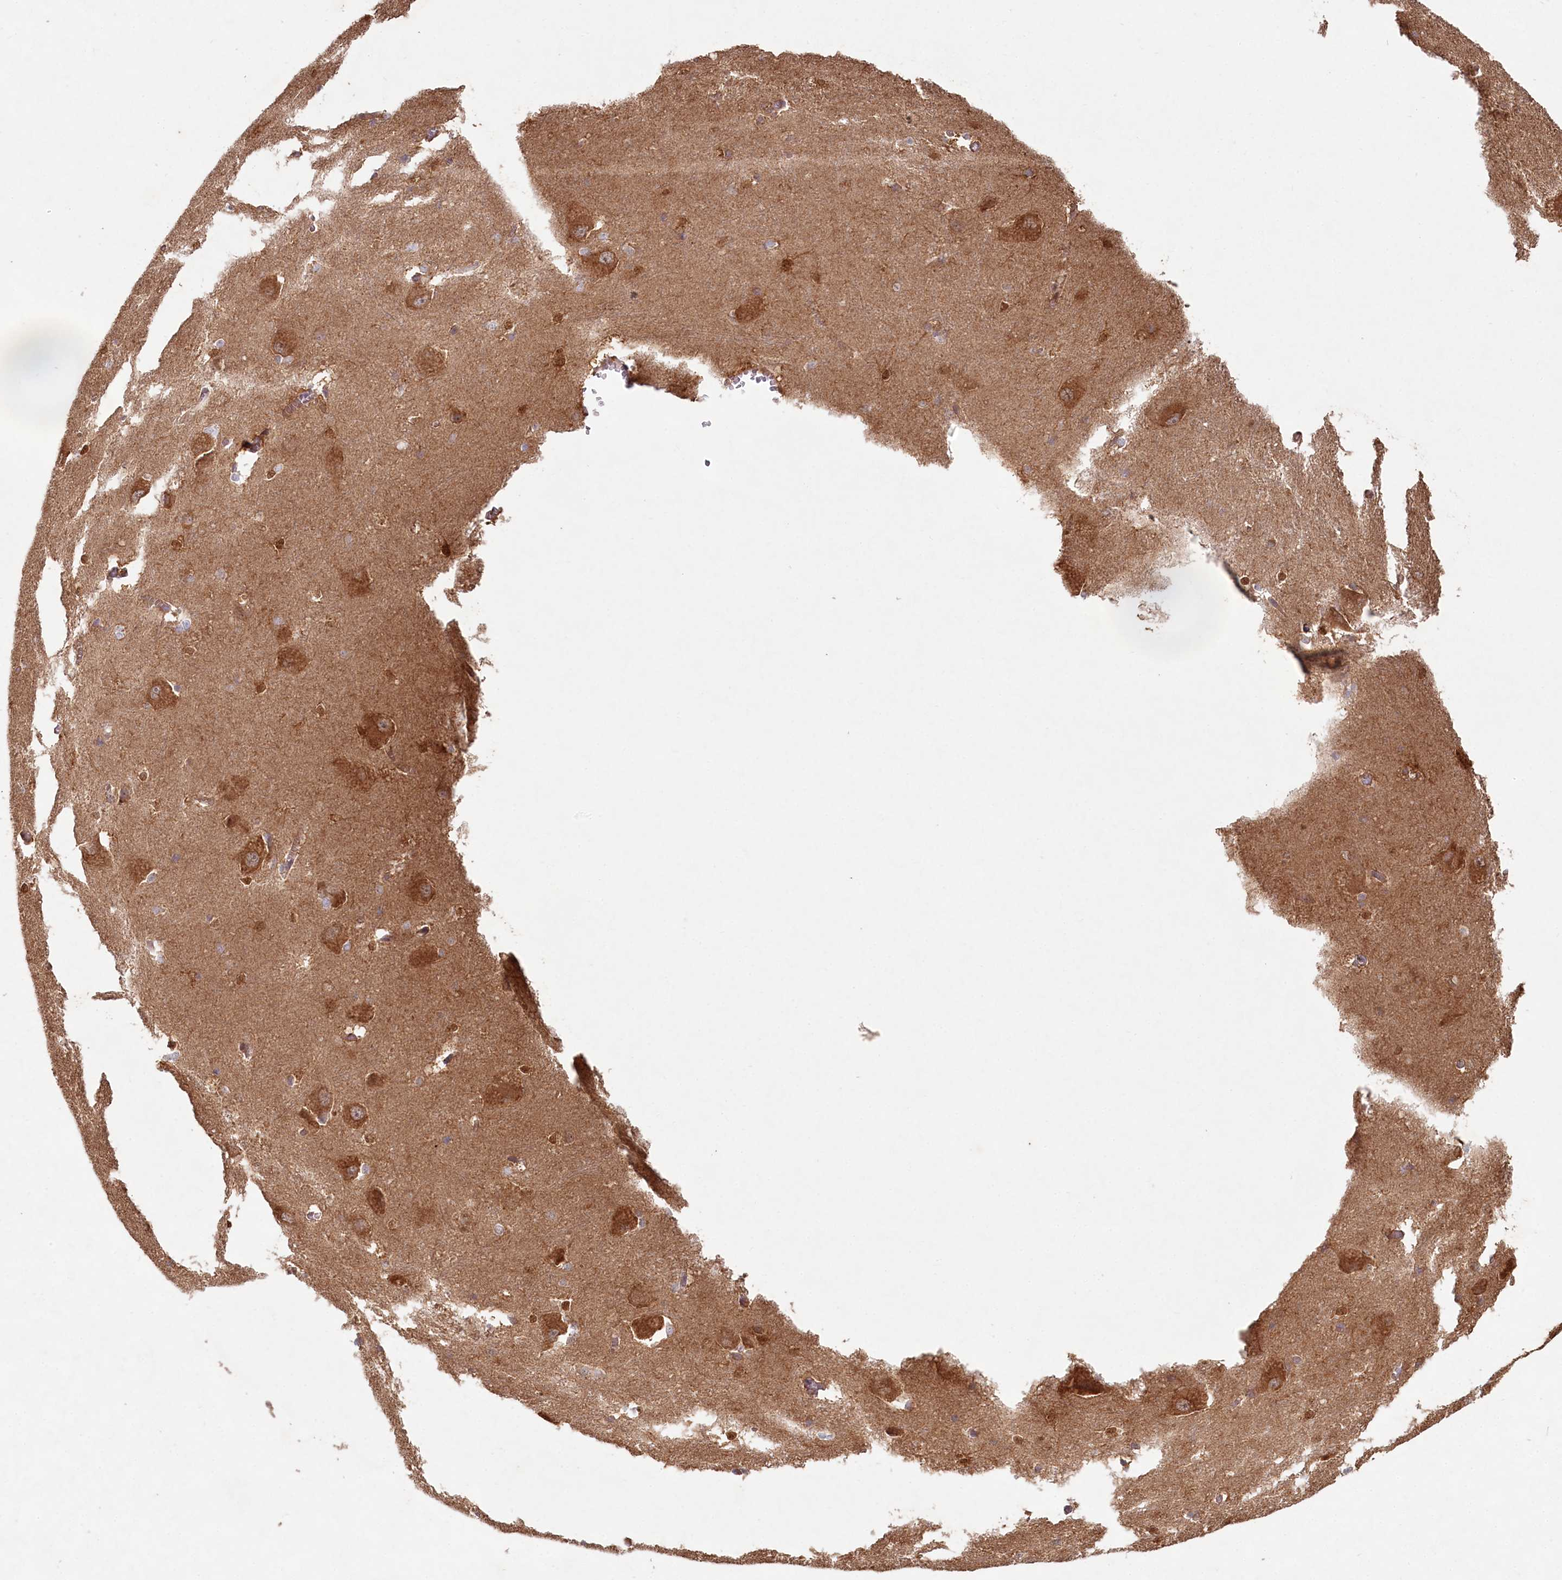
{"staining": {"intensity": "moderate", "quantity": "25%-75%", "location": "cytoplasmic/membranous,nuclear"}, "tissue": "caudate", "cell_type": "Glial cells", "image_type": "normal", "snomed": [{"axis": "morphology", "description": "Normal tissue, NOS"}, {"axis": "topography", "description": "Lateral ventricle wall"}], "caption": "Benign caudate exhibits moderate cytoplasmic/membranous,nuclear expression in about 25%-75% of glial cells (brown staining indicates protein expression, while blue staining denotes nuclei)..", "gene": "HAL", "patient": {"sex": "male", "age": 37}}